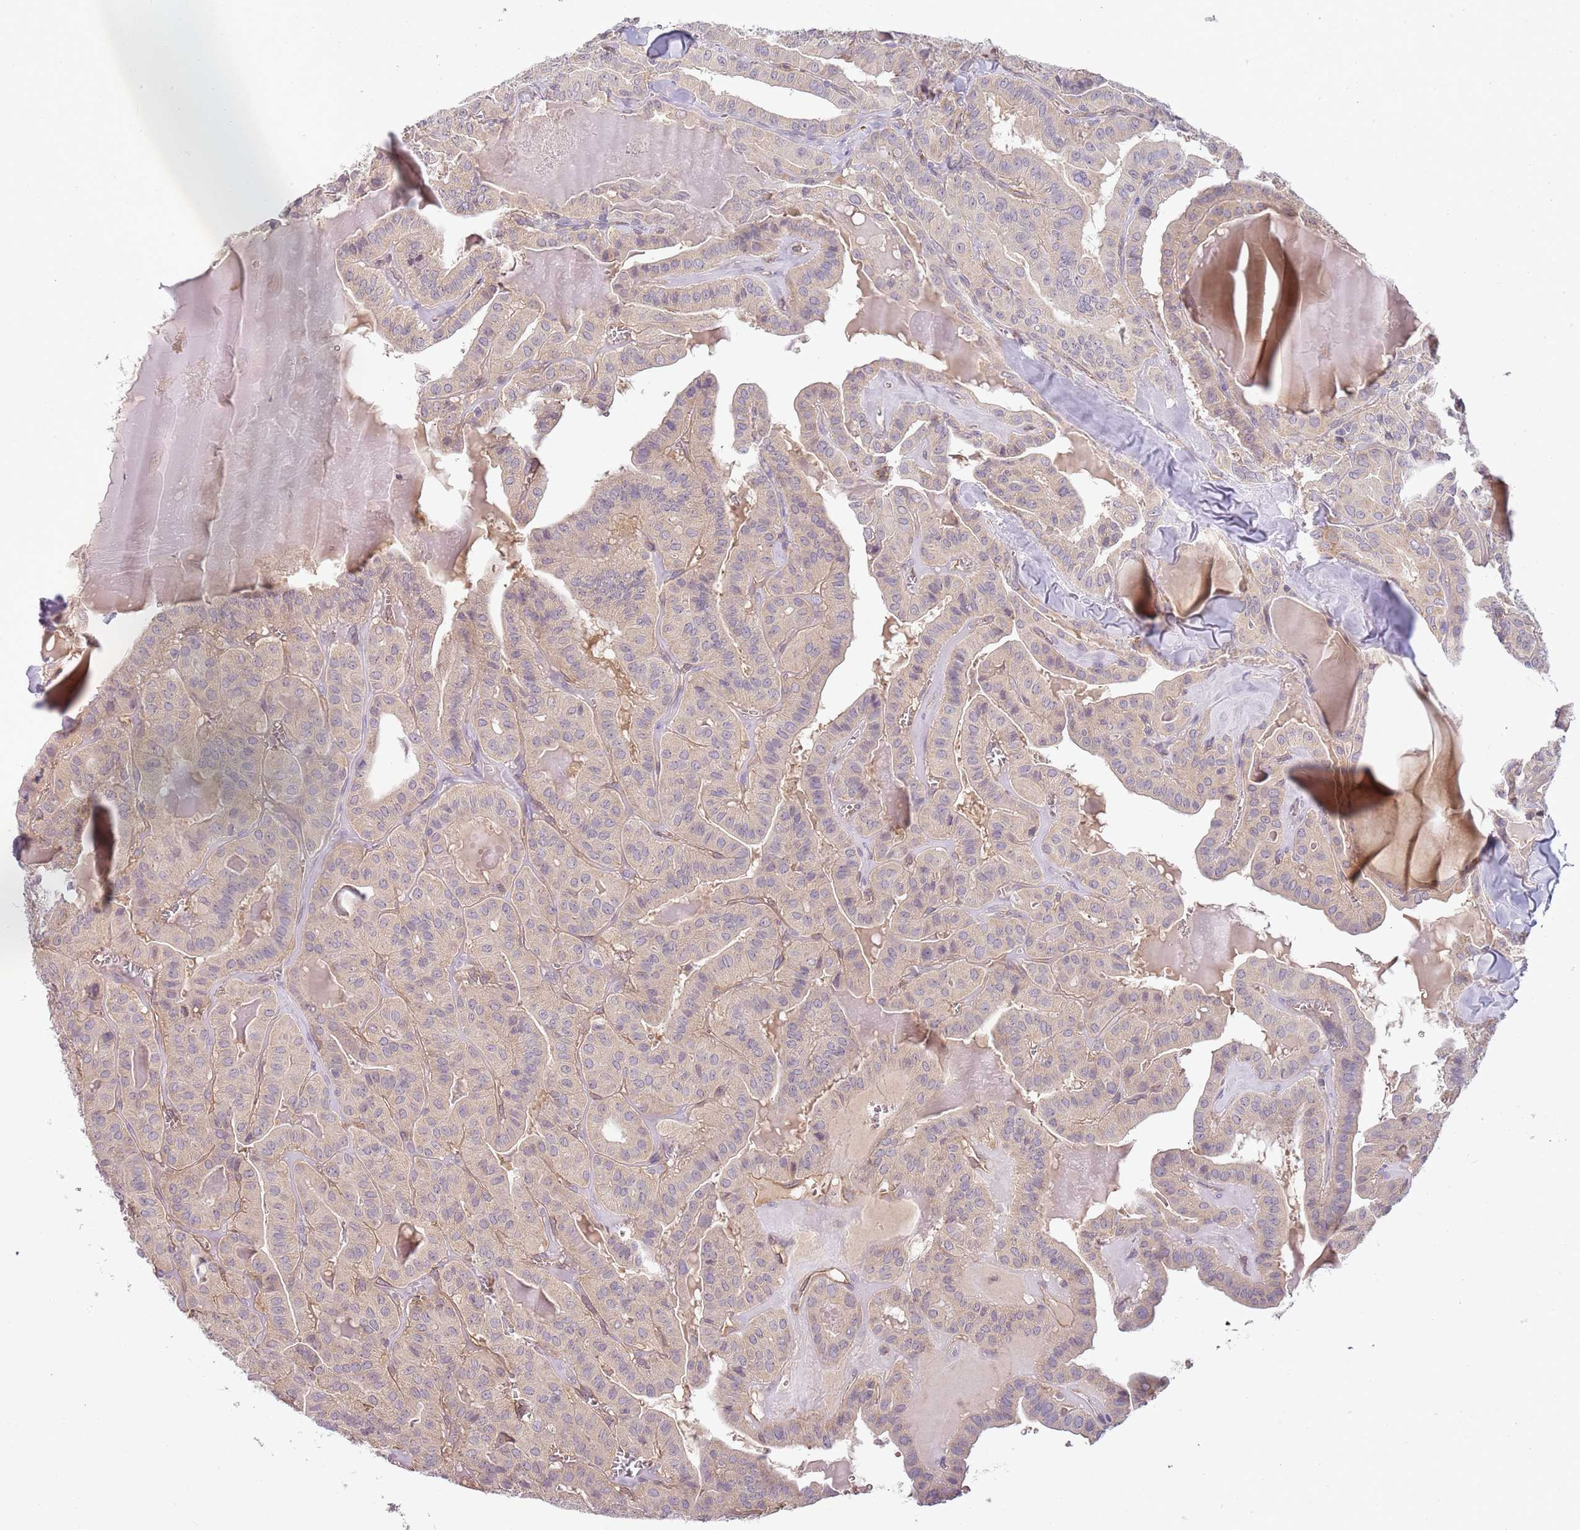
{"staining": {"intensity": "weak", "quantity": "<25%", "location": "cytoplasmic/membranous"}, "tissue": "thyroid cancer", "cell_type": "Tumor cells", "image_type": "cancer", "snomed": [{"axis": "morphology", "description": "Papillary adenocarcinoma, NOS"}, {"axis": "topography", "description": "Thyroid gland"}], "caption": "Thyroid cancer (papillary adenocarcinoma) was stained to show a protein in brown. There is no significant expression in tumor cells.", "gene": "SKOR2", "patient": {"sex": "male", "age": 52}}